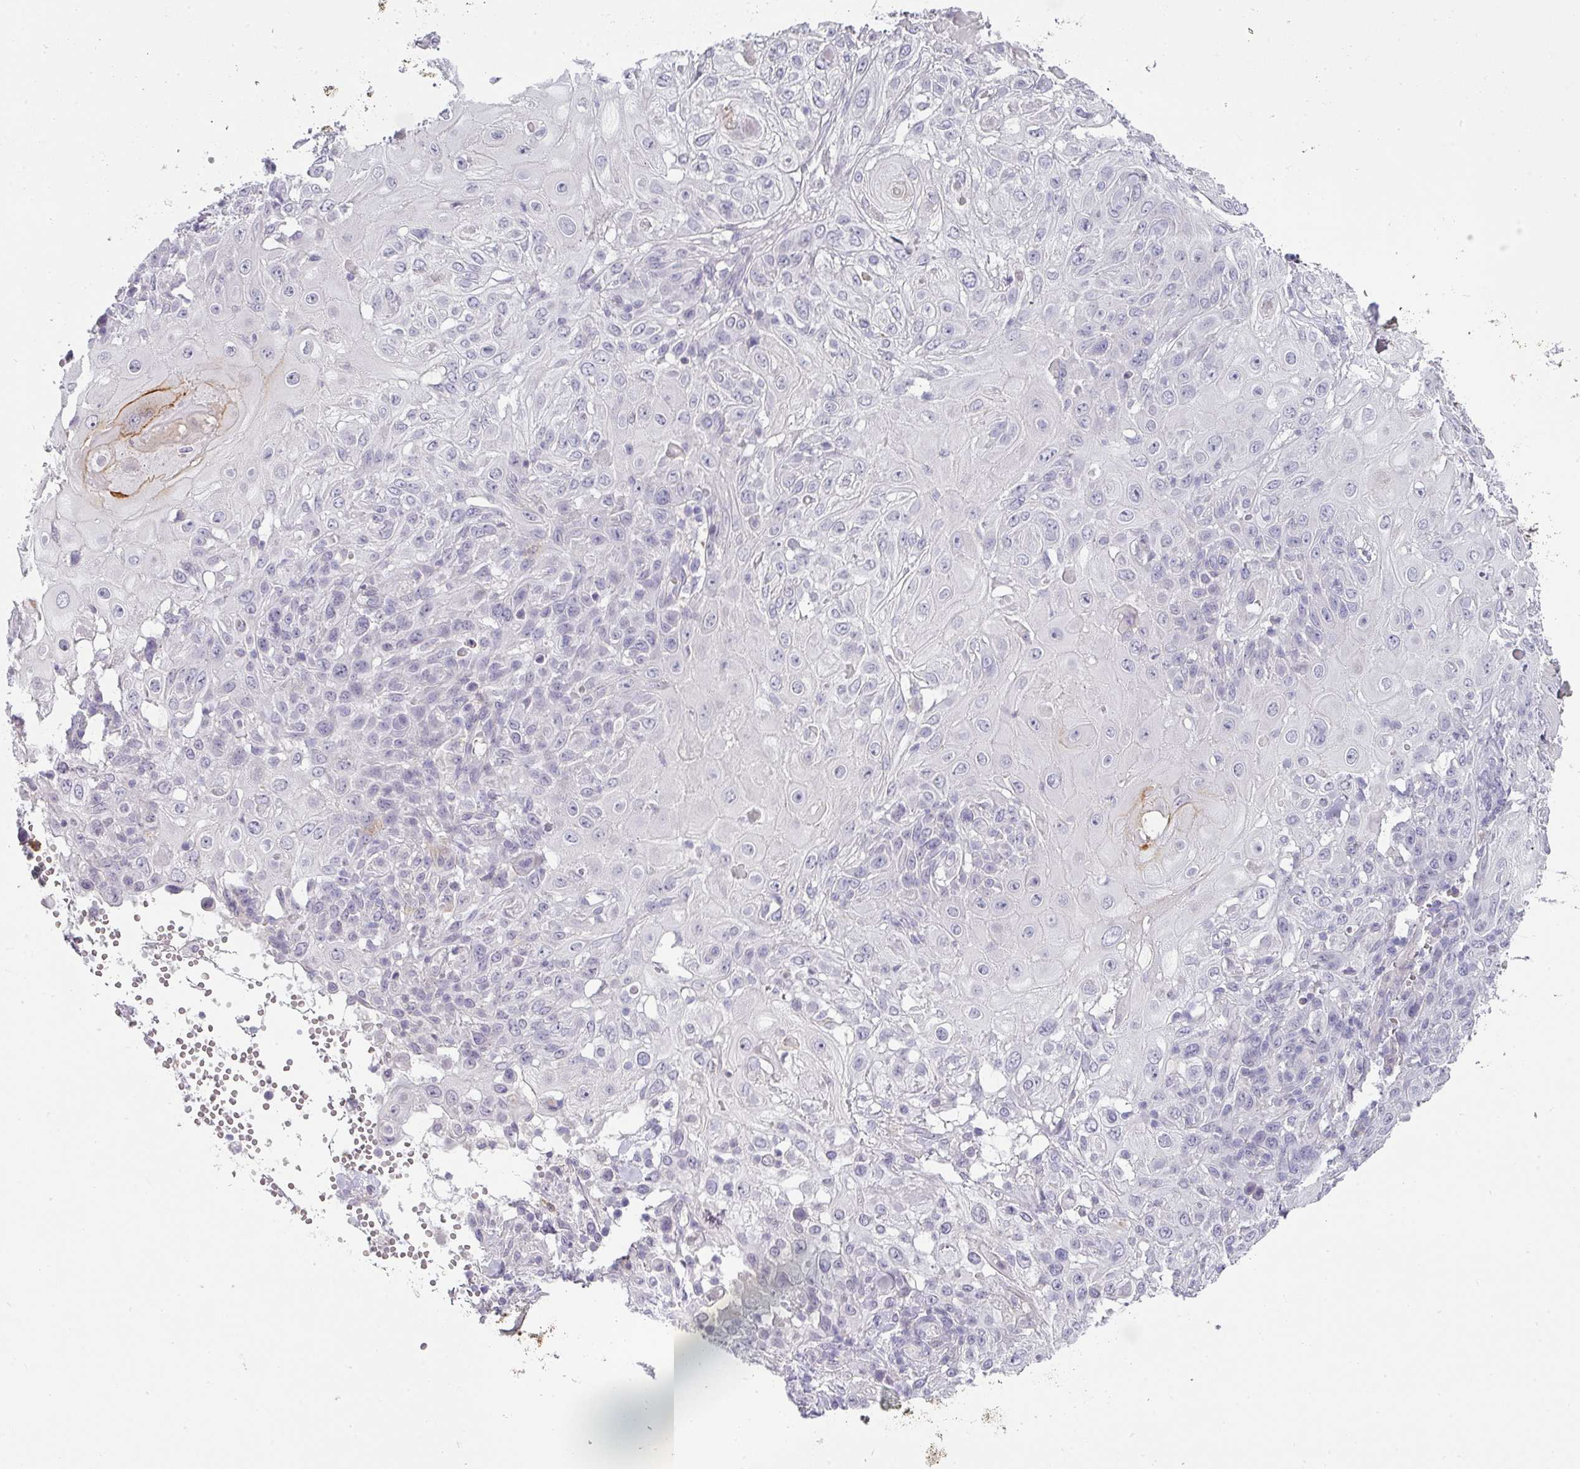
{"staining": {"intensity": "negative", "quantity": "none", "location": "none"}, "tissue": "skin cancer", "cell_type": "Tumor cells", "image_type": "cancer", "snomed": [{"axis": "morphology", "description": "Normal tissue, NOS"}, {"axis": "morphology", "description": "Squamous cell carcinoma, NOS"}, {"axis": "topography", "description": "Skin"}, {"axis": "topography", "description": "Cartilage tissue"}], "caption": "Tumor cells show no significant expression in skin cancer.", "gene": "BTLA", "patient": {"sex": "female", "age": 79}}